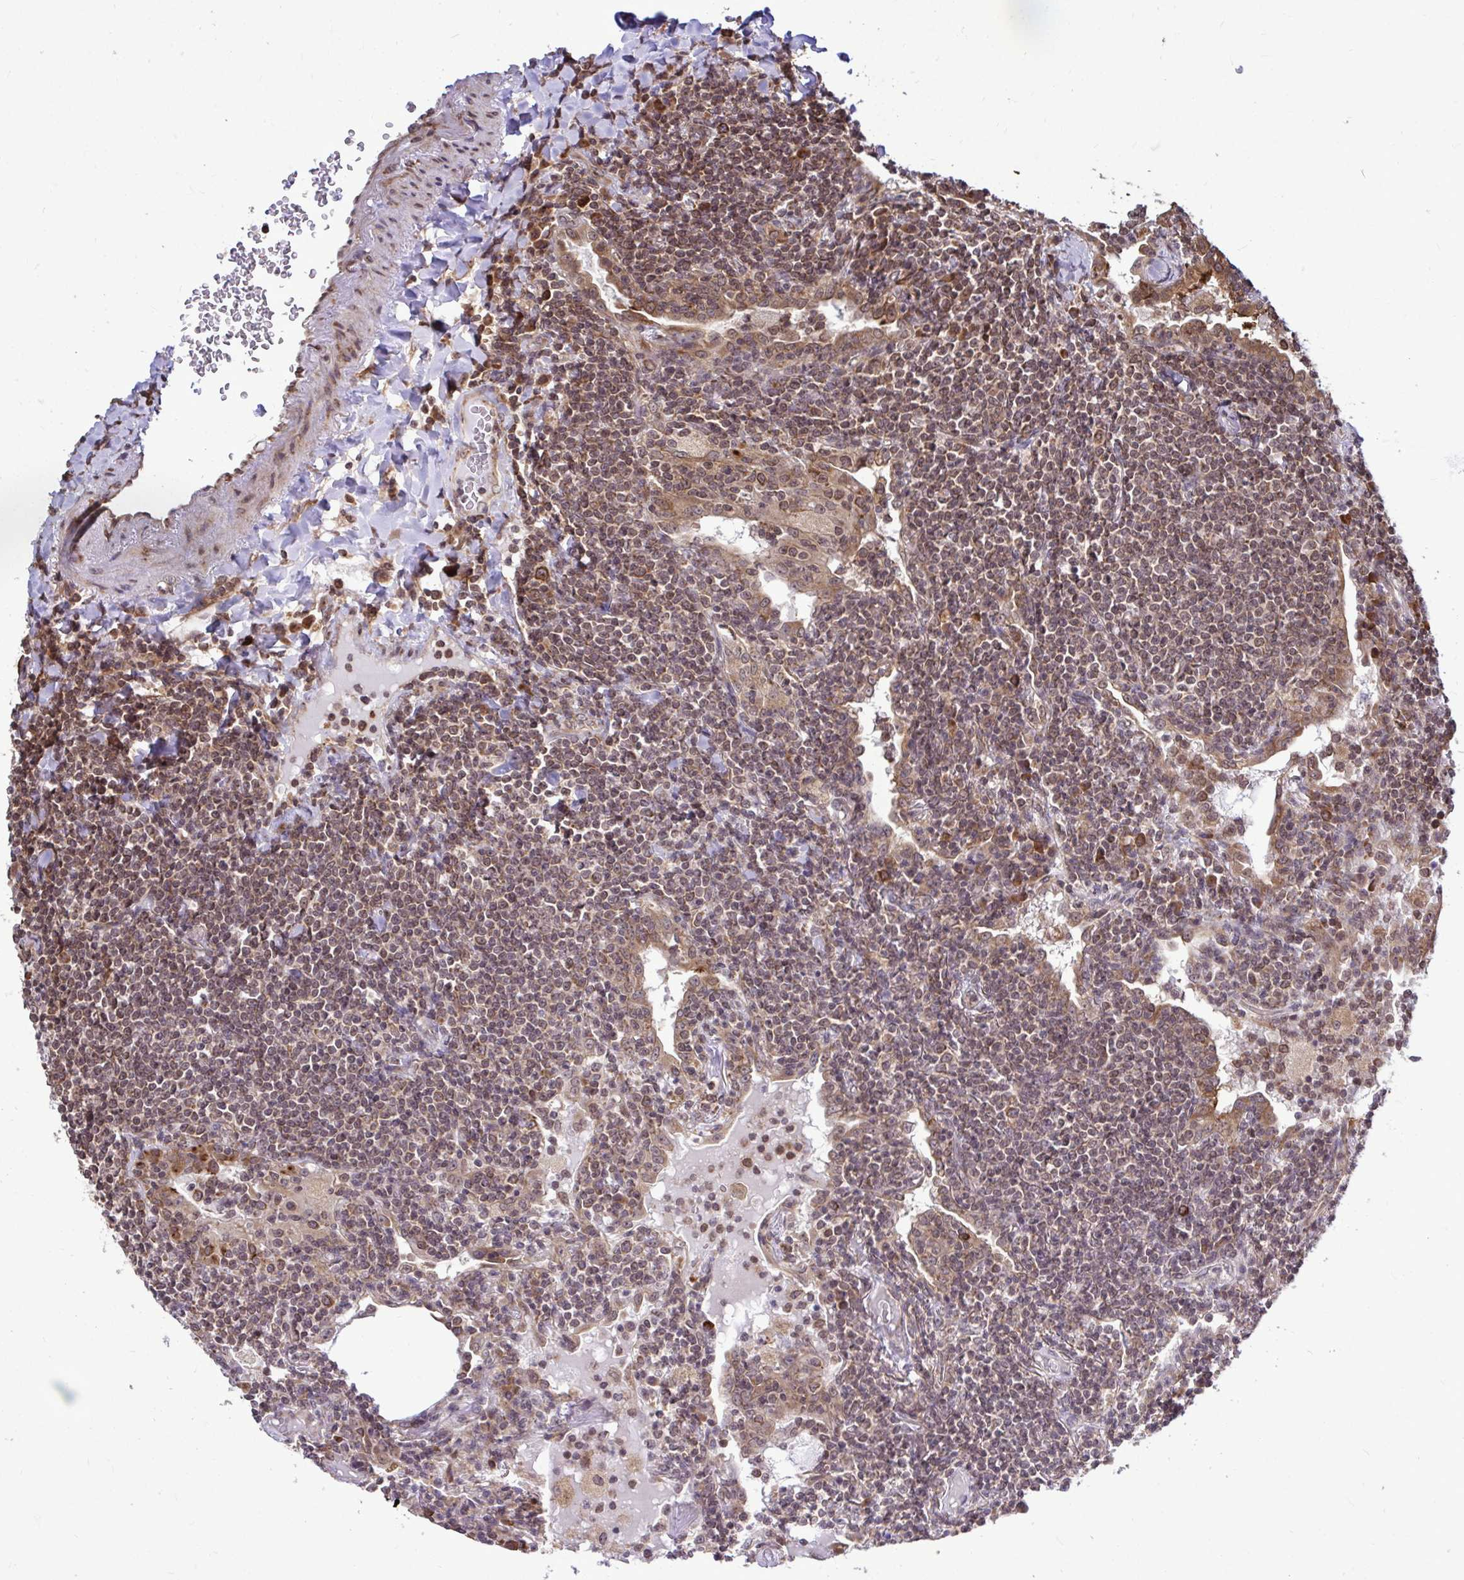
{"staining": {"intensity": "moderate", "quantity": ">75%", "location": "cytoplasmic/membranous,nuclear"}, "tissue": "lymphoma", "cell_type": "Tumor cells", "image_type": "cancer", "snomed": [{"axis": "morphology", "description": "Malignant lymphoma, non-Hodgkin's type, Low grade"}, {"axis": "topography", "description": "Lung"}], "caption": "Low-grade malignant lymphoma, non-Hodgkin's type stained with IHC reveals moderate cytoplasmic/membranous and nuclear positivity in approximately >75% of tumor cells. The protein of interest is stained brown, and the nuclei are stained in blue (DAB (3,3'-diaminobenzidine) IHC with brightfield microscopy, high magnification).", "gene": "FMR1", "patient": {"sex": "female", "age": 71}}